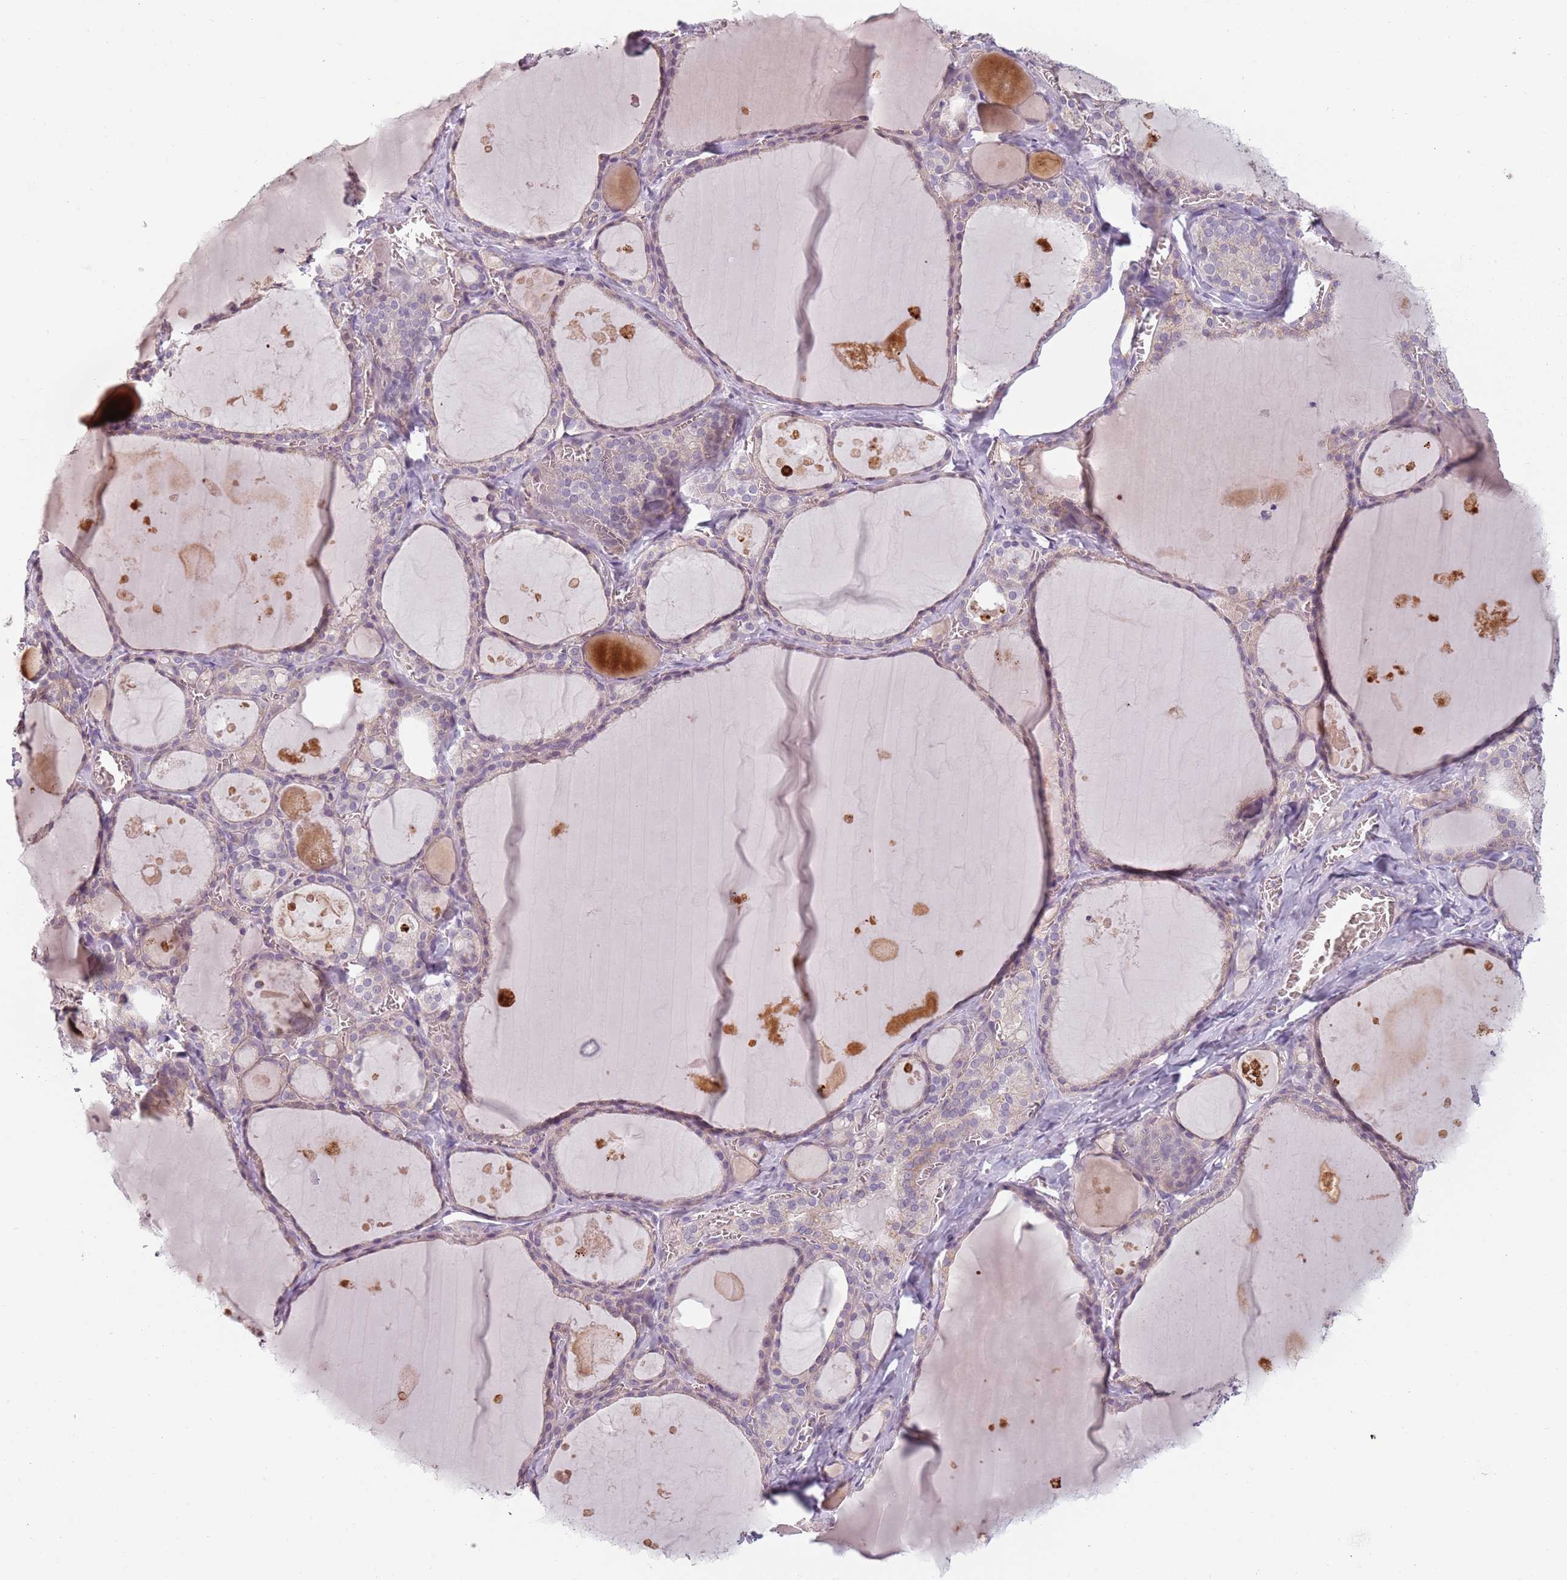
{"staining": {"intensity": "weak", "quantity": "<25%", "location": "cytoplasmic/membranous"}, "tissue": "thyroid gland", "cell_type": "Glandular cells", "image_type": "normal", "snomed": [{"axis": "morphology", "description": "Normal tissue, NOS"}, {"axis": "topography", "description": "Thyroid gland"}], "caption": "DAB immunohistochemical staining of unremarkable thyroid gland demonstrates no significant expression in glandular cells.", "gene": "TLCD2", "patient": {"sex": "male", "age": 56}}